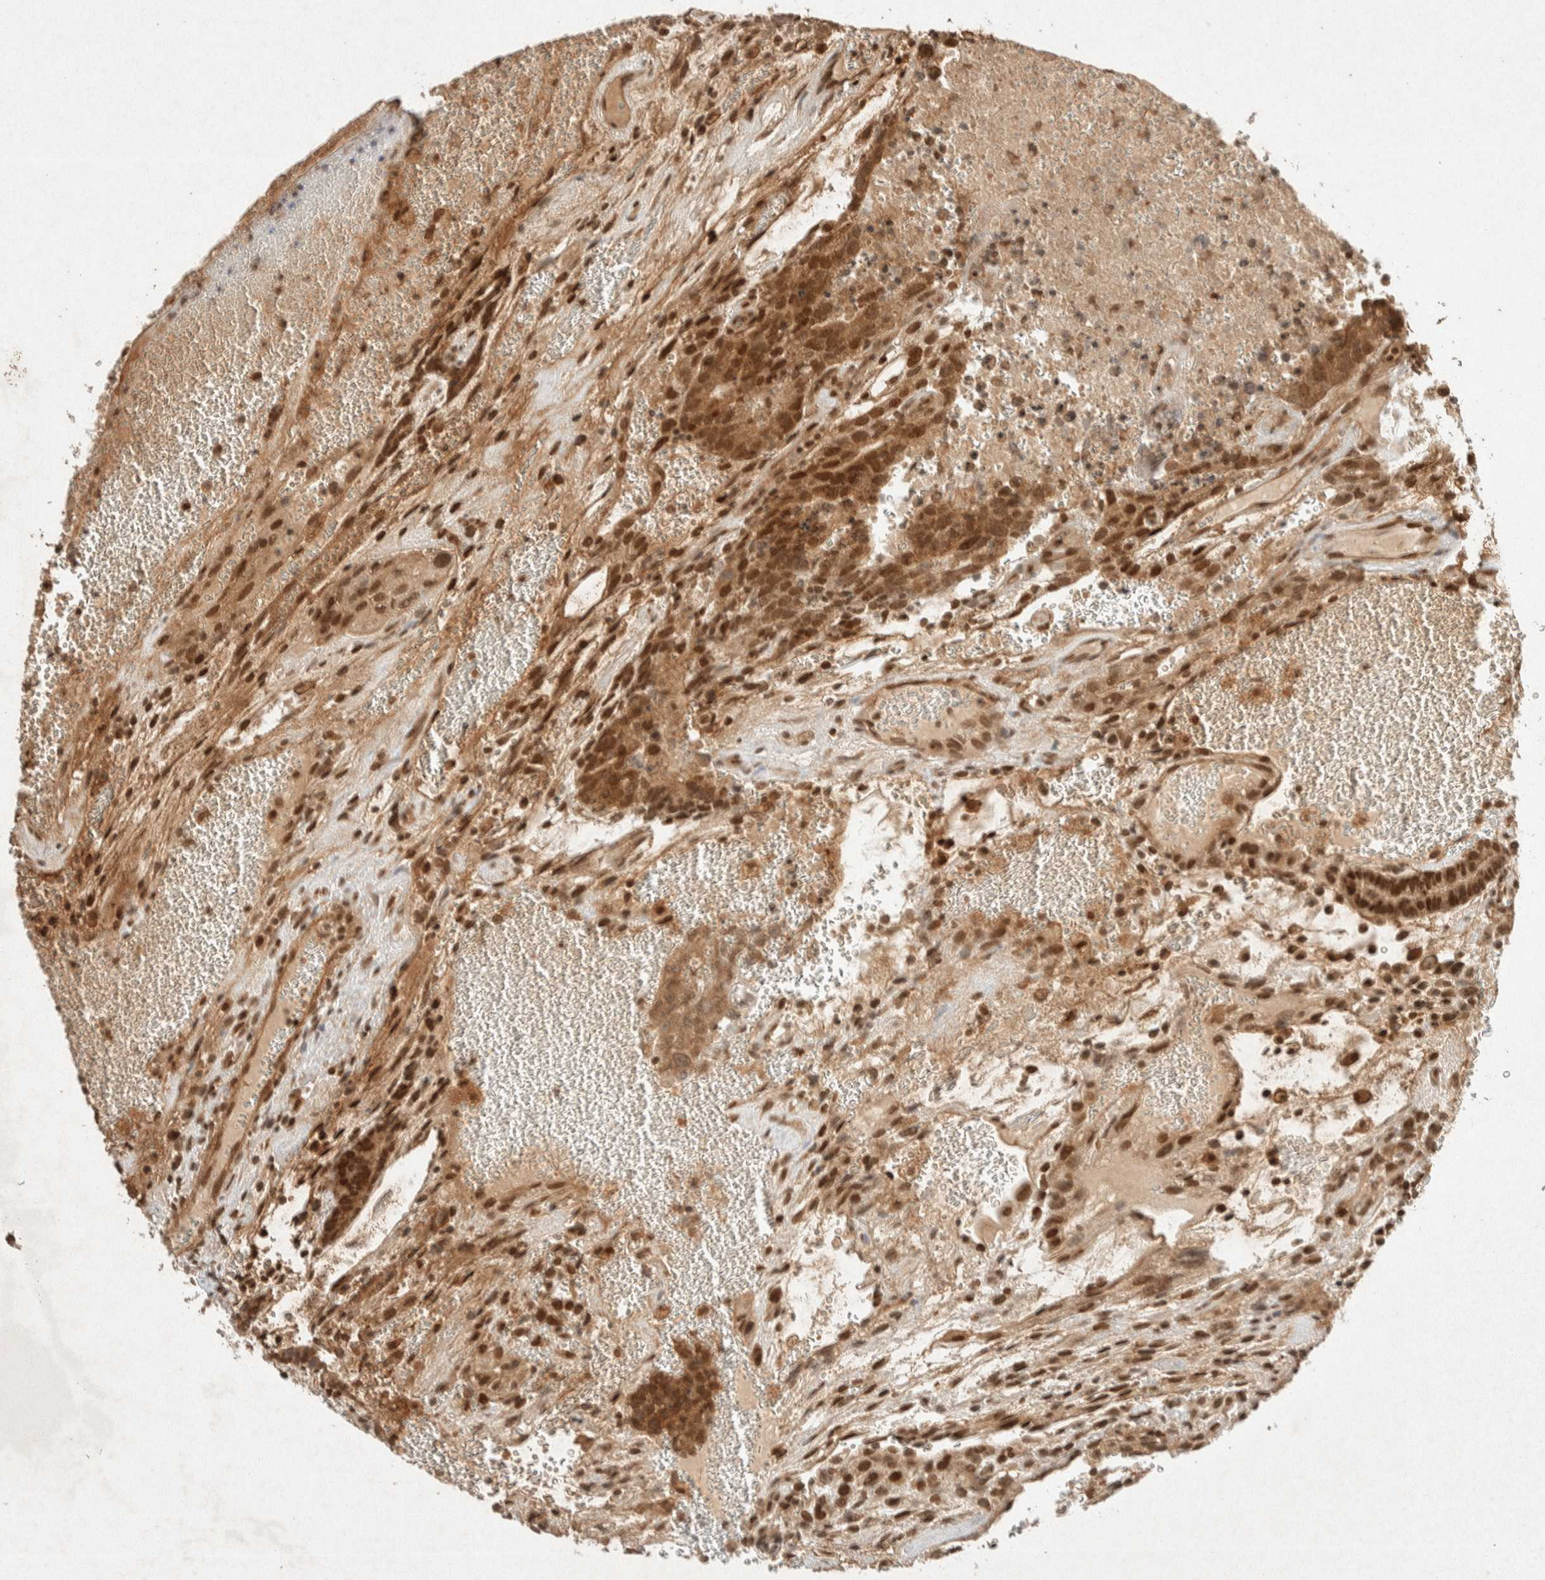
{"staining": {"intensity": "strong", "quantity": ">75%", "location": "cytoplasmic/membranous,nuclear"}, "tissue": "testis cancer", "cell_type": "Tumor cells", "image_type": "cancer", "snomed": [{"axis": "morphology", "description": "Seminoma, NOS"}, {"axis": "morphology", "description": "Carcinoma, Embryonal, NOS"}, {"axis": "topography", "description": "Testis"}], "caption": "Approximately >75% of tumor cells in testis cancer (seminoma) exhibit strong cytoplasmic/membranous and nuclear protein positivity as visualized by brown immunohistochemical staining.", "gene": "THRA", "patient": {"sex": "male", "age": 52}}